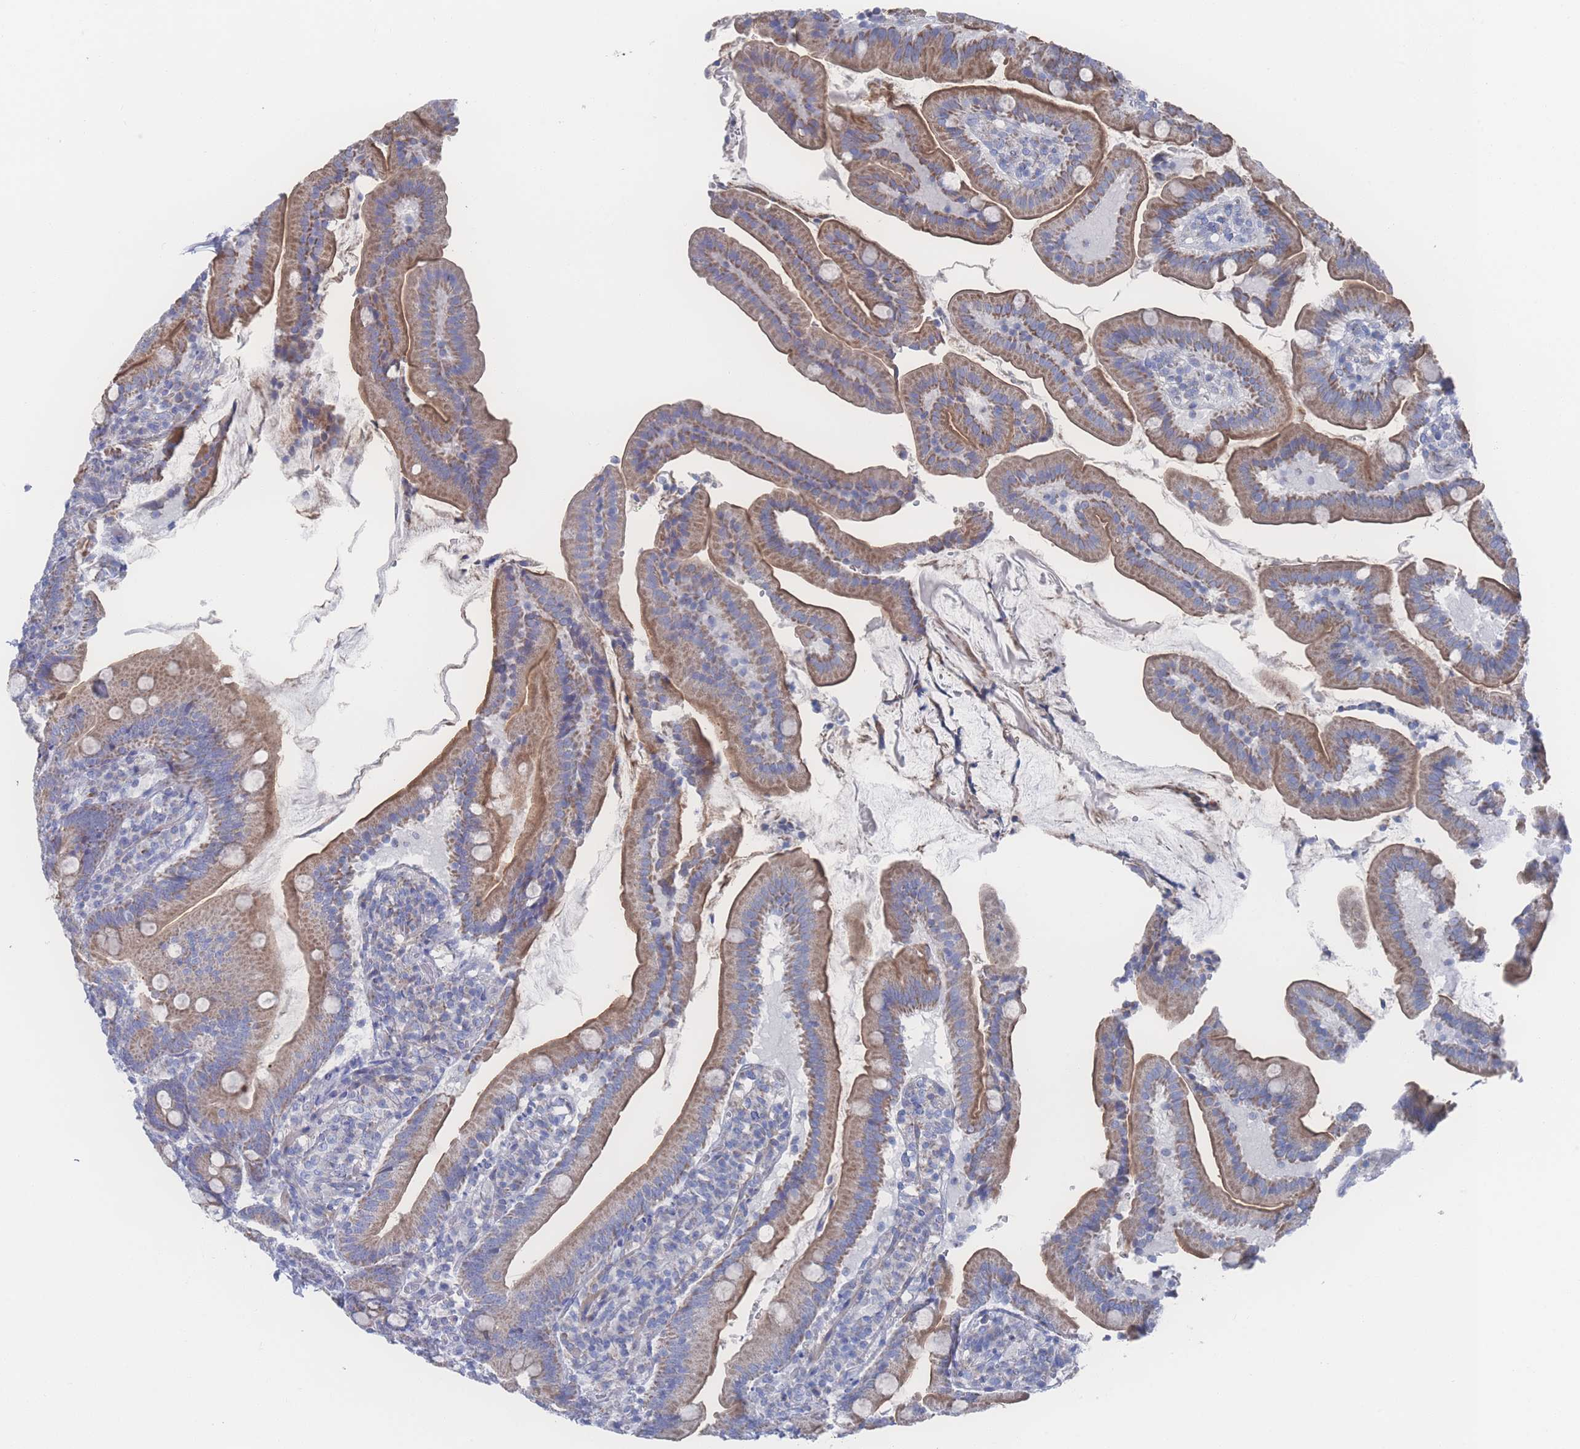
{"staining": {"intensity": "moderate", "quantity": ">75%", "location": "cytoplasmic/membranous"}, "tissue": "duodenum", "cell_type": "Glandular cells", "image_type": "normal", "snomed": [{"axis": "morphology", "description": "Normal tissue, NOS"}, {"axis": "topography", "description": "Duodenum"}], "caption": "Glandular cells exhibit moderate cytoplasmic/membranous expression in about >75% of cells in benign duodenum.", "gene": "SNPH", "patient": {"sex": "female", "age": 67}}